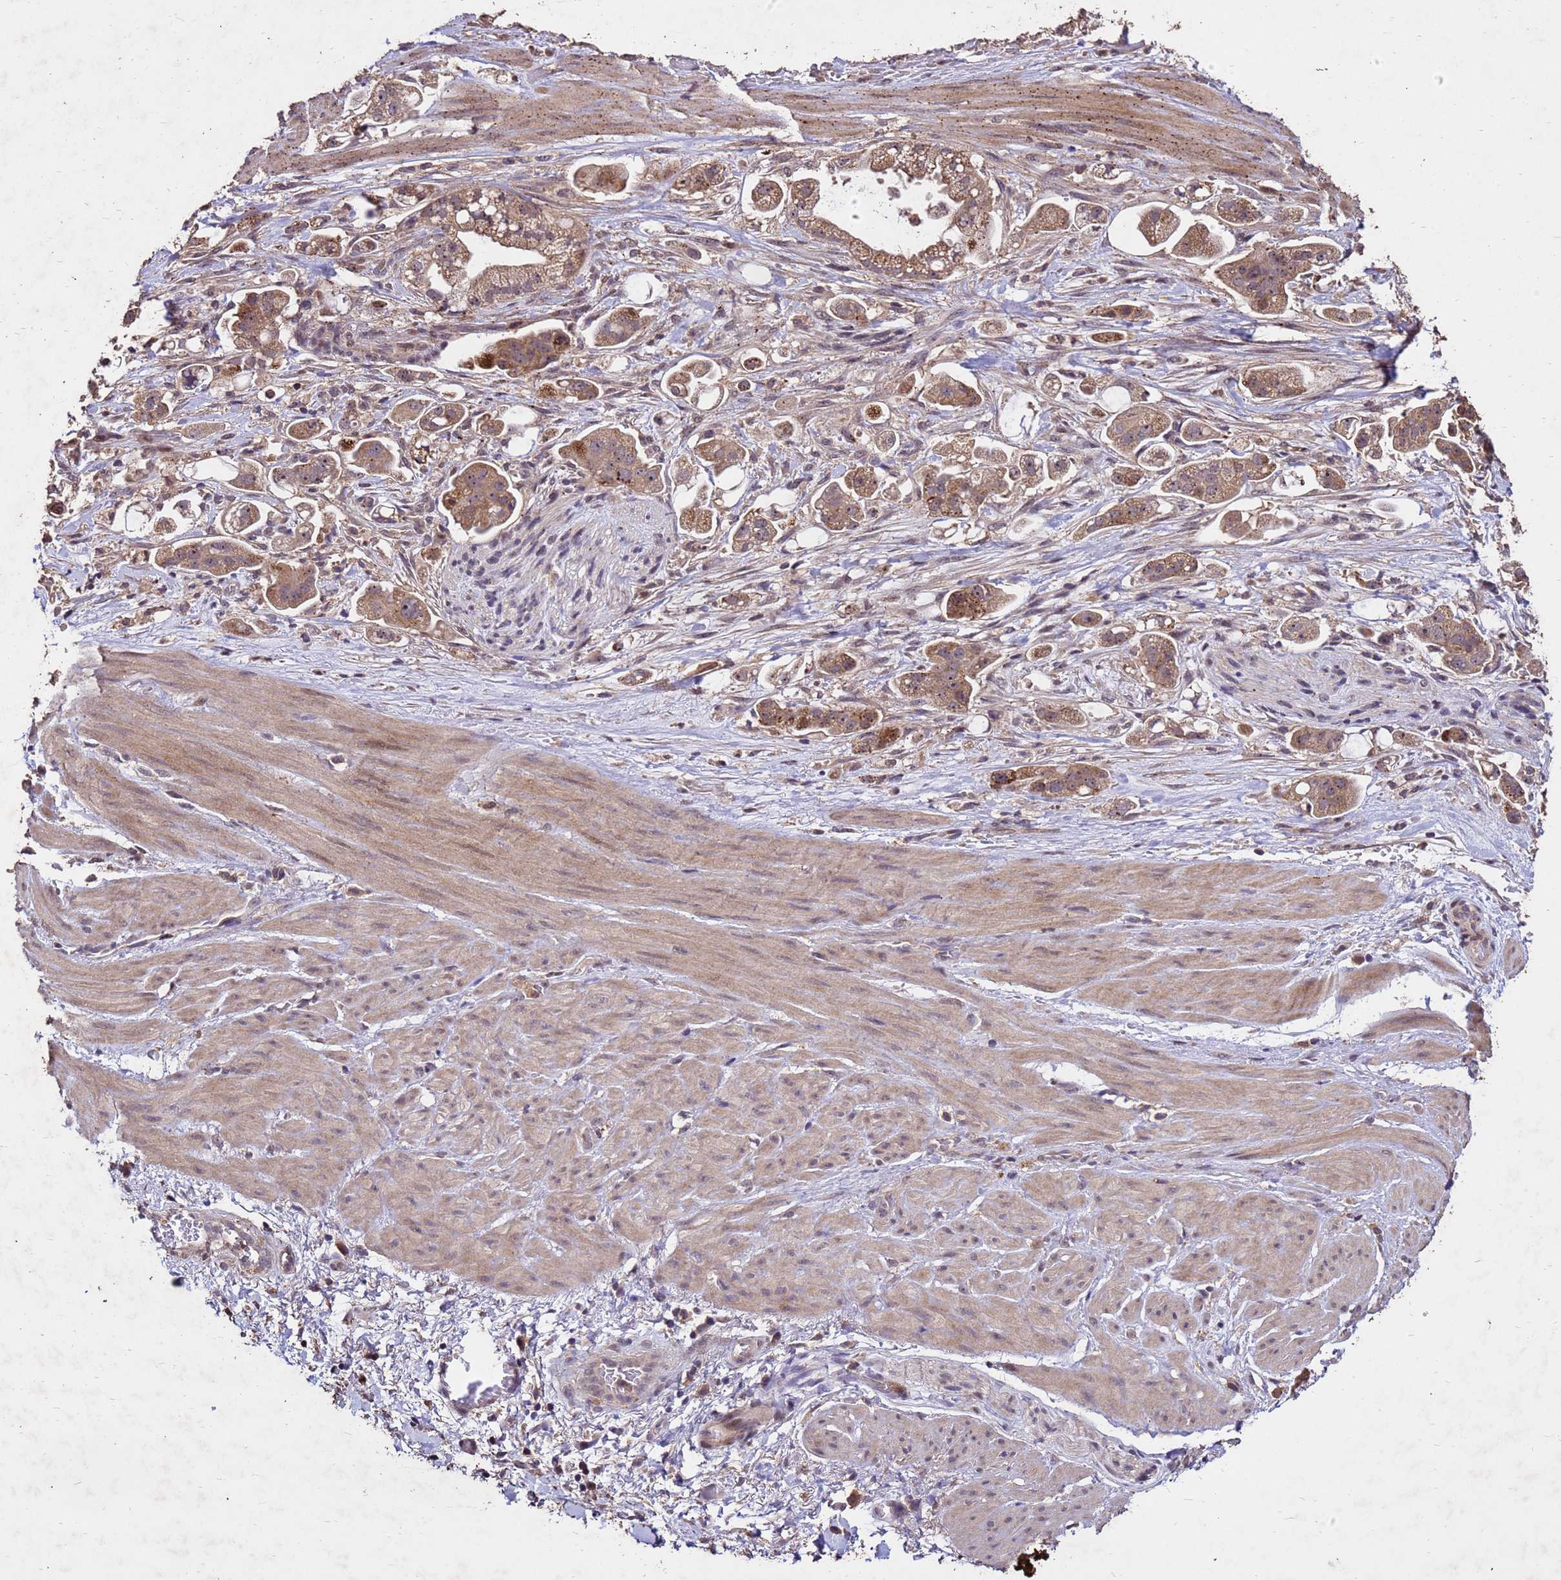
{"staining": {"intensity": "moderate", "quantity": ">75%", "location": "cytoplasmic/membranous"}, "tissue": "stomach cancer", "cell_type": "Tumor cells", "image_type": "cancer", "snomed": [{"axis": "morphology", "description": "Adenocarcinoma, NOS"}, {"axis": "topography", "description": "Stomach"}], "caption": "Immunohistochemical staining of human stomach adenocarcinoma shows moderate cytoplasmic/membranous protein staining in approximately >75% of tumor cells.", "gene": "TOR4A", "patient": {"sex": "male", "age": 62}}